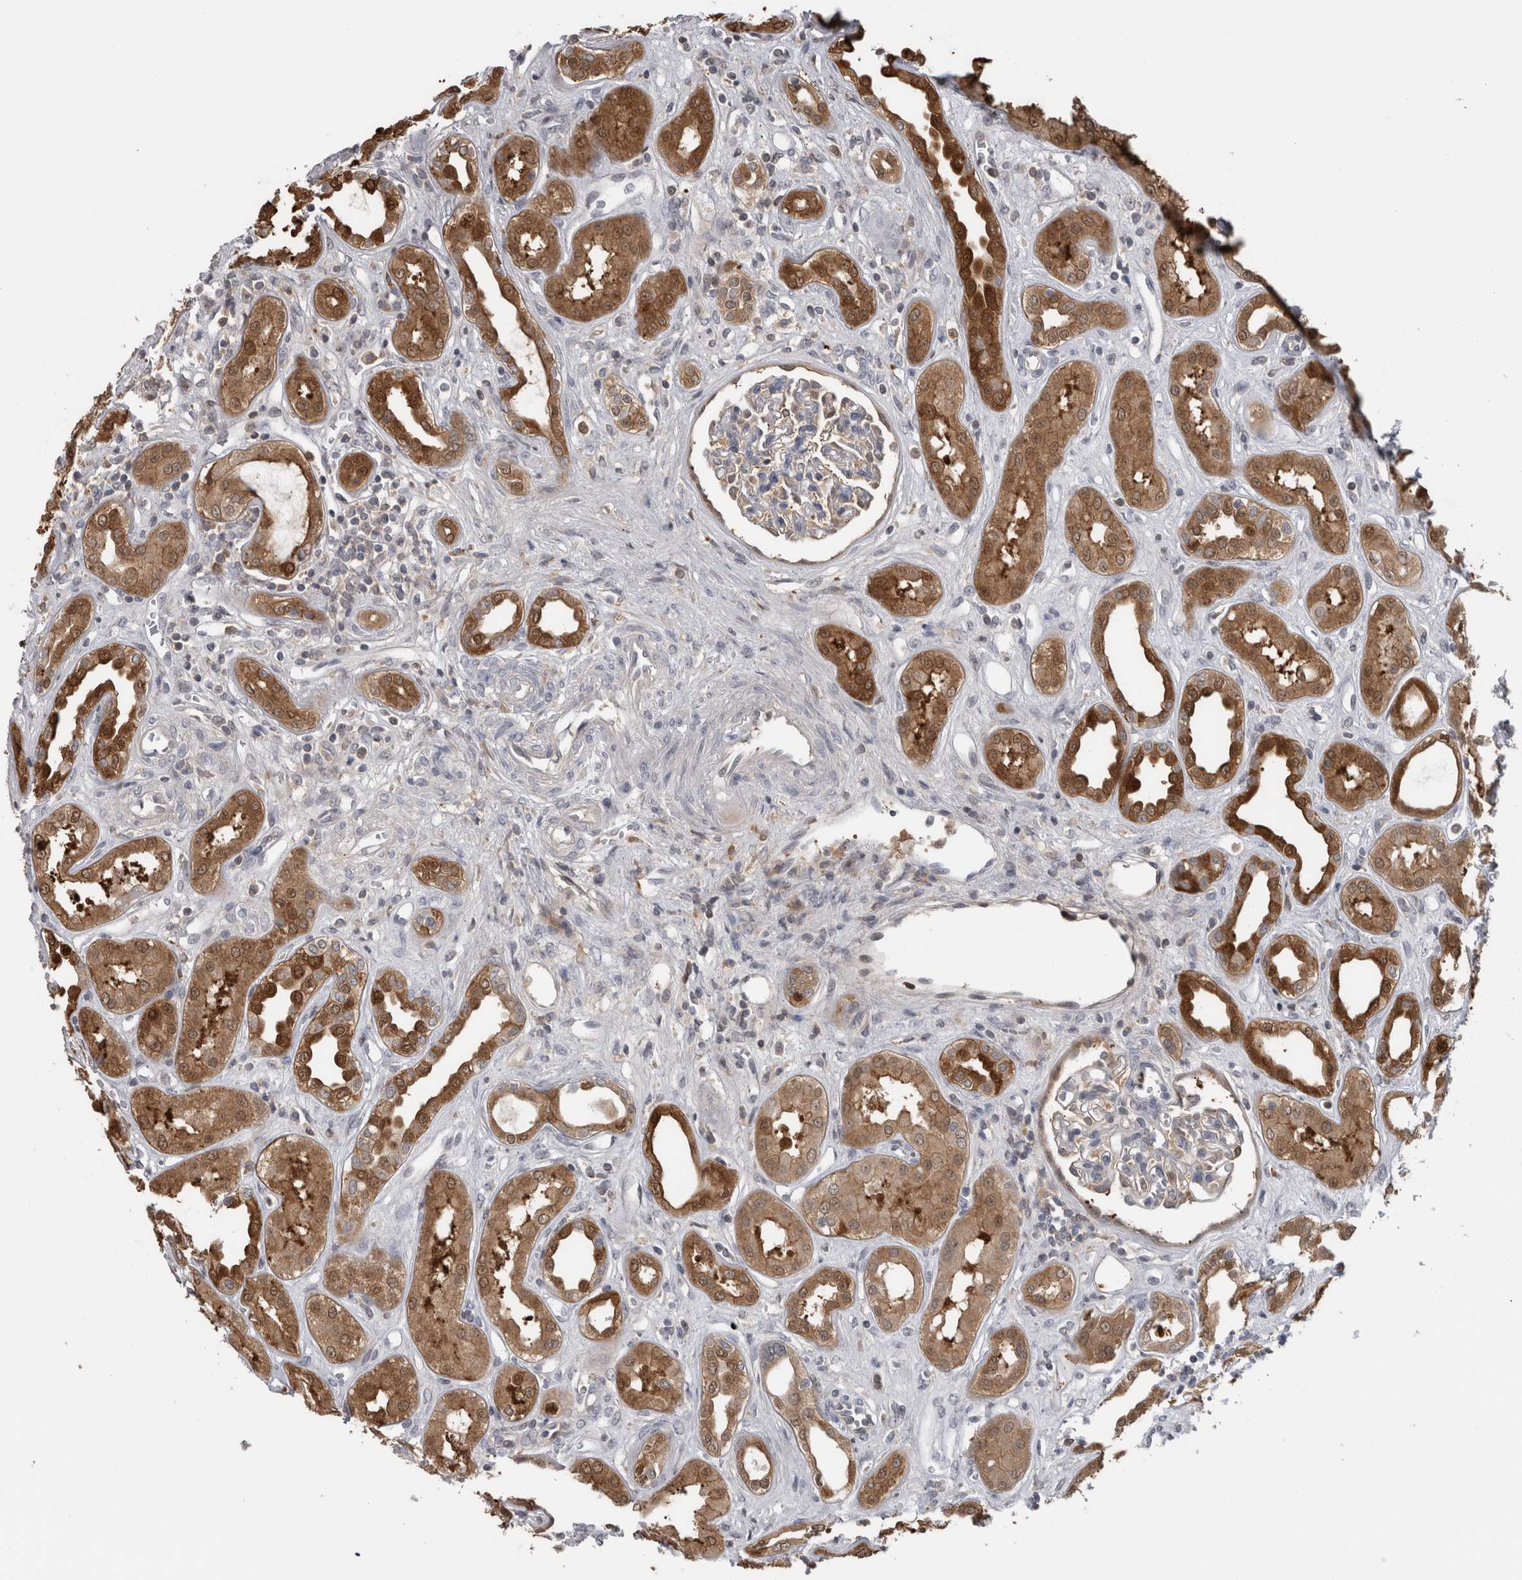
{"staining": {"intensity": "weak", "quantity": "<25%", "location": "cytoplasmic/membranous"}, "tissue": "kidney", "cell_type": "Cells in glomeruli", "image_type": "normal", "snomed": [{"axis": "morphology", "description": "Normal tissue, NOS"}, {"axis": "topography", "description": "Kidney"}], "caption": "An immunohistochemistry micrograph of benign kidney is shown. There is no staining in cells in glomeruli of kidney. The staining was performed using DAB to visualize the protein expression in brown, while the nuclei were stained in blue with hematoxylin (Magnification: 20x).", "gene": "USH1G", "patient": {"sex": "male", "age": 59}}